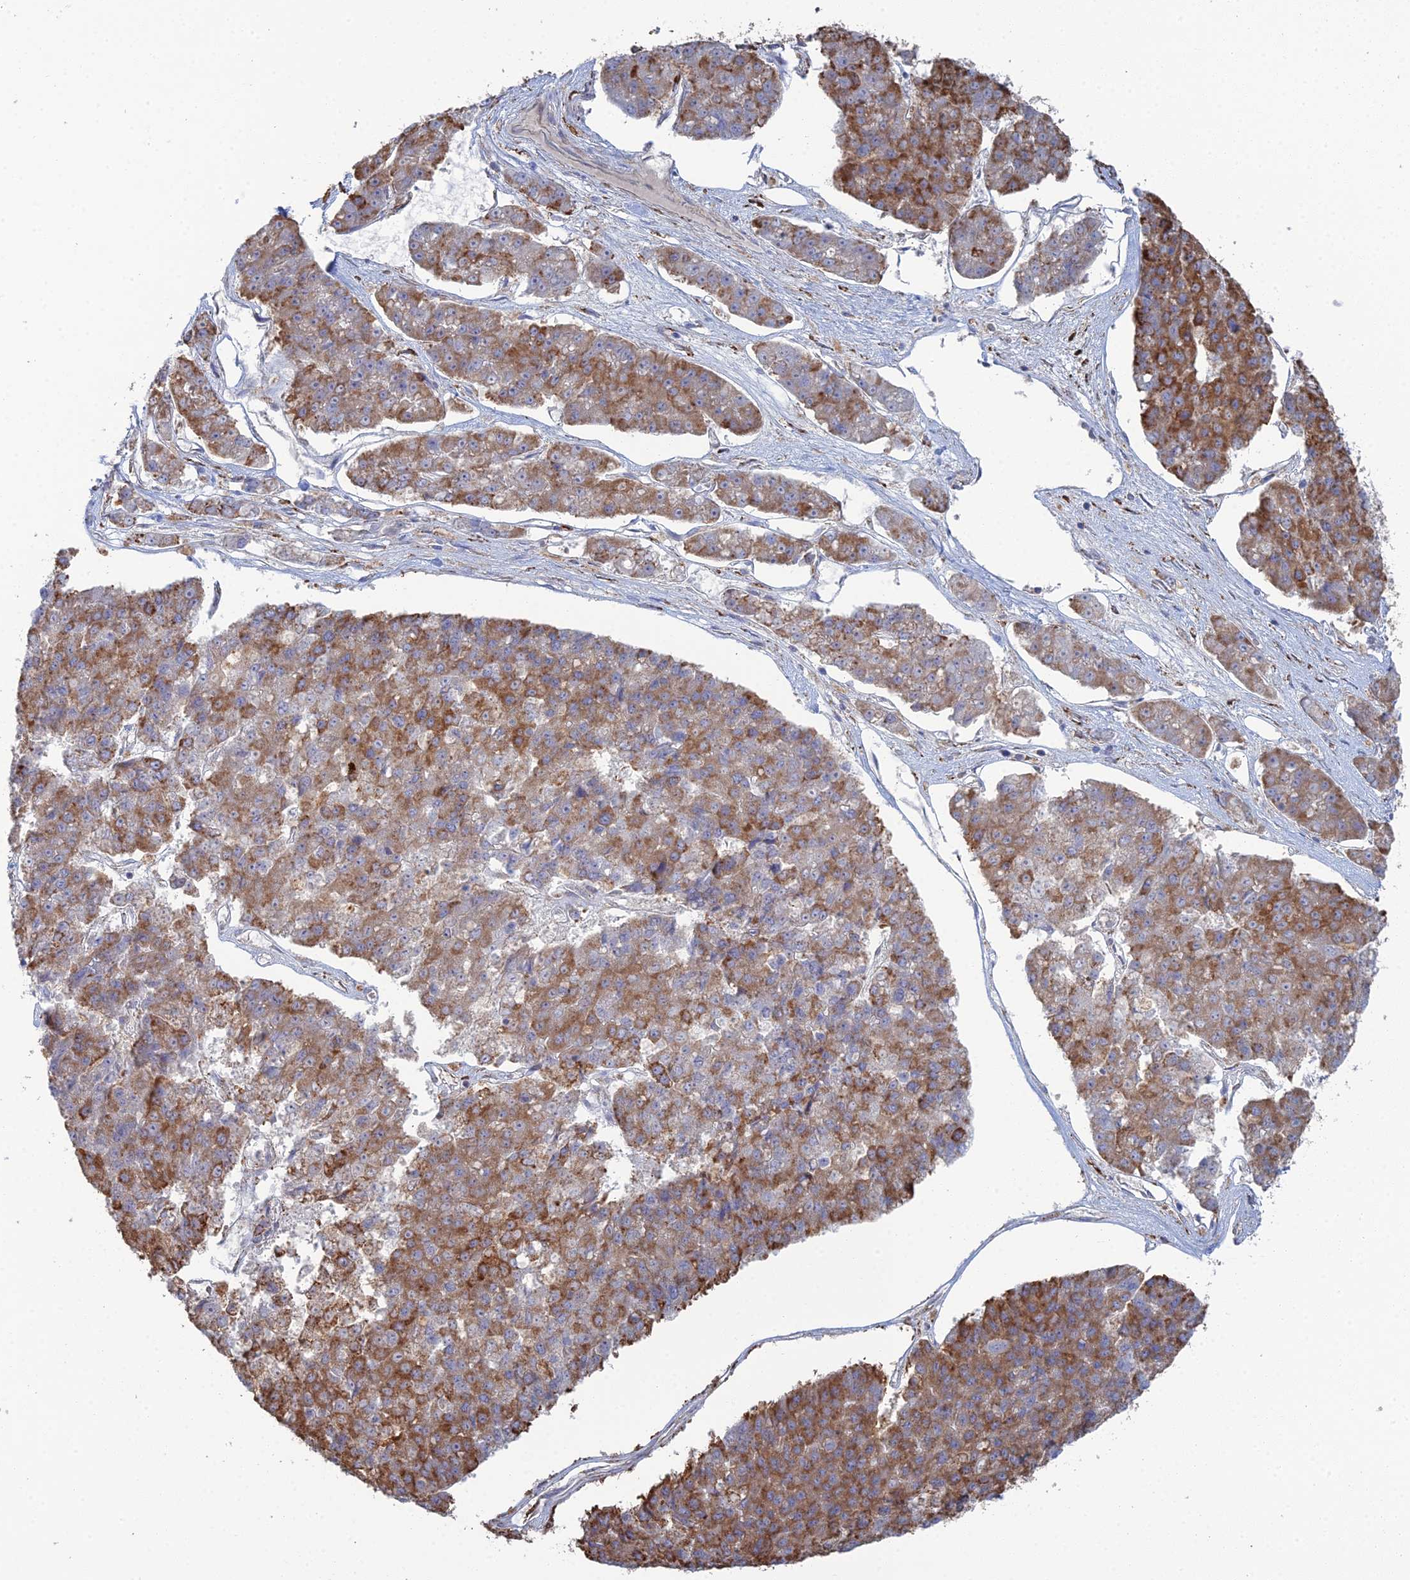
{"staining": {"intensity": "strong", "quantity": "25%-75%", "location": "cytoplasmic/membranous"}, "tissue": "pancreatic cancer", "cell_type": "Tumor cells", "image_type": "cancer", "snomed": [{"axis": "morphology", "description": "Adenocarcinoma, NOS"}, {"axis": "topography", "description": "Pancreas"}], "caption": "Human pancreatic adenocarcinoma stained with a brown dye reveals strong cytoplasmic/membranous positive positivity in approximately 25%-75% of tumor cells.", "gene": "TRAPPC6A", "patient": {"sex": "male", "age": 50}}